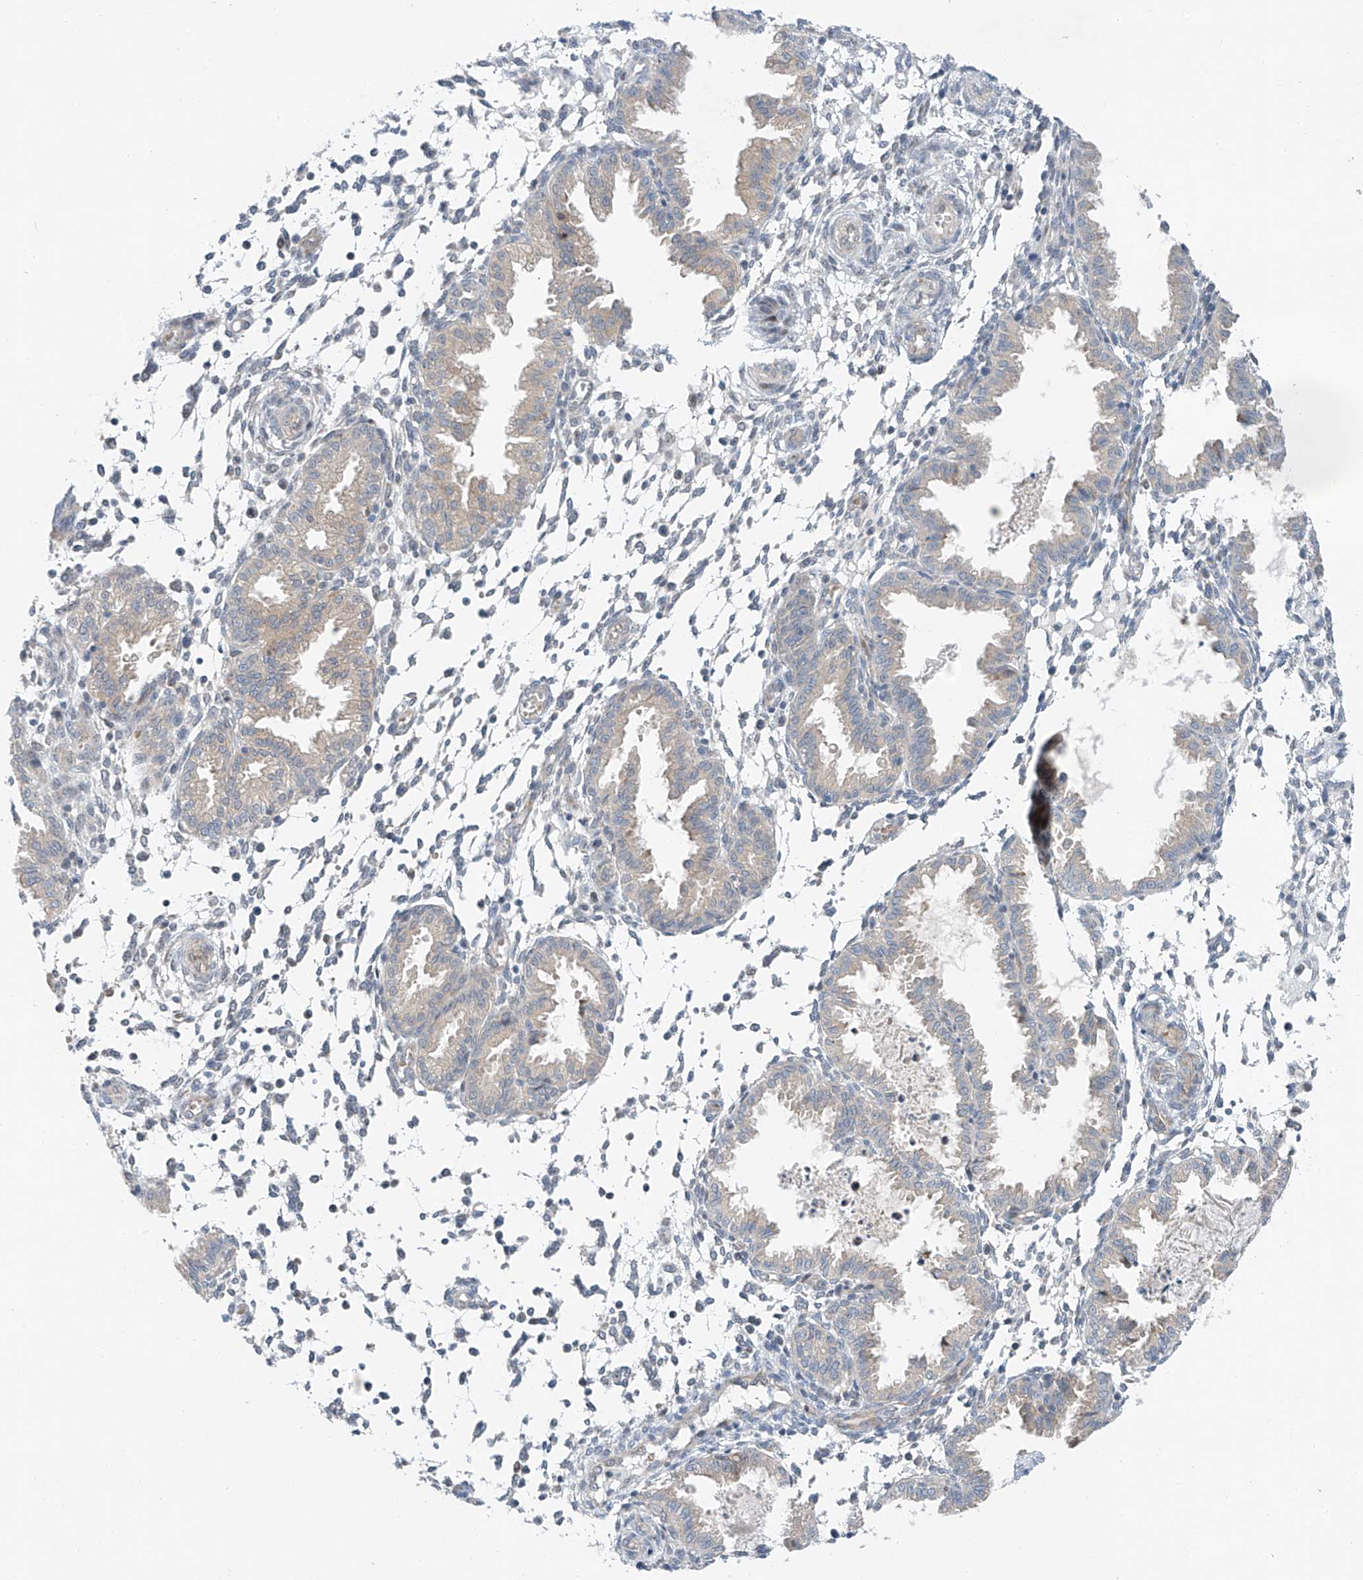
{"staining": {"intensity": "negative", "quantity": "none", "location": "none"}, "tissue": "endometrium", "cell_type": "Cells in endometrial stroma", "image_type": "normal", "snomed": [{"axis": "morphology", "description": "Normal tissue, NOS"}, {"axis": "topography", "description": "Endometrium"}], "caption": "Endometrium was stained to show a protein in brown. There is no significant staining in cells in endometrial stroma.", "gene": "CLDND1", "patient": {"sex": "female", "age": 33}}